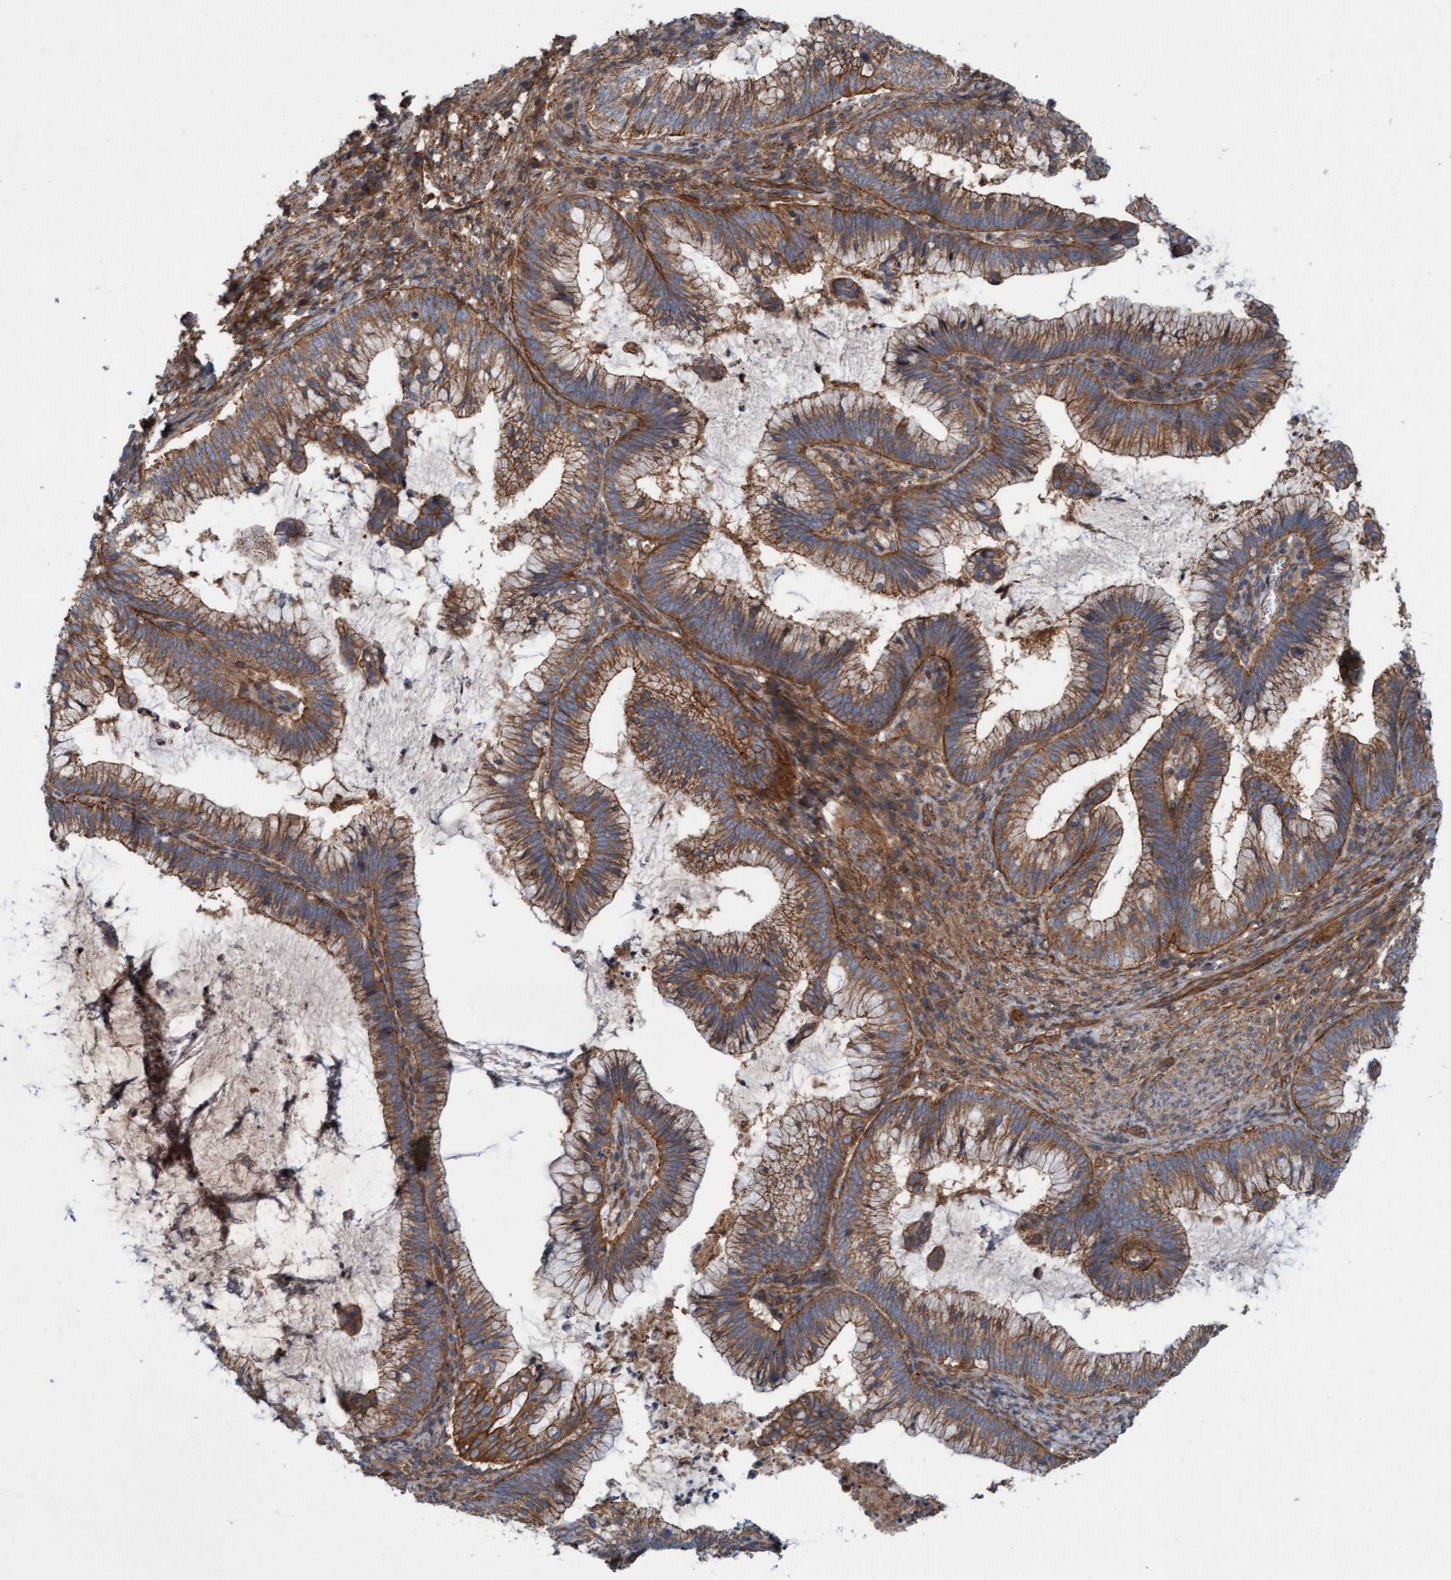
{"staining": {"intensity": "moderate", "quantity": ">75%", "location": "cytoplasmic/membranous"}, "tissue": "cervical cancer", "cell_type": "Tumor cells", "image_type": "cancer", "snomed": [{"axis": "morphology", "description": "Adenocarcinoma, NOS"}, {"axis": "topography", "description": "Cervix"}], "caption": "Tumor cells exhibit moderate cytoplasmic/membranous positivity in approximately >75% of cells in cervical cancer.", "gene": "ERAL1", "patient": {"sex": "female", "age": 36}}